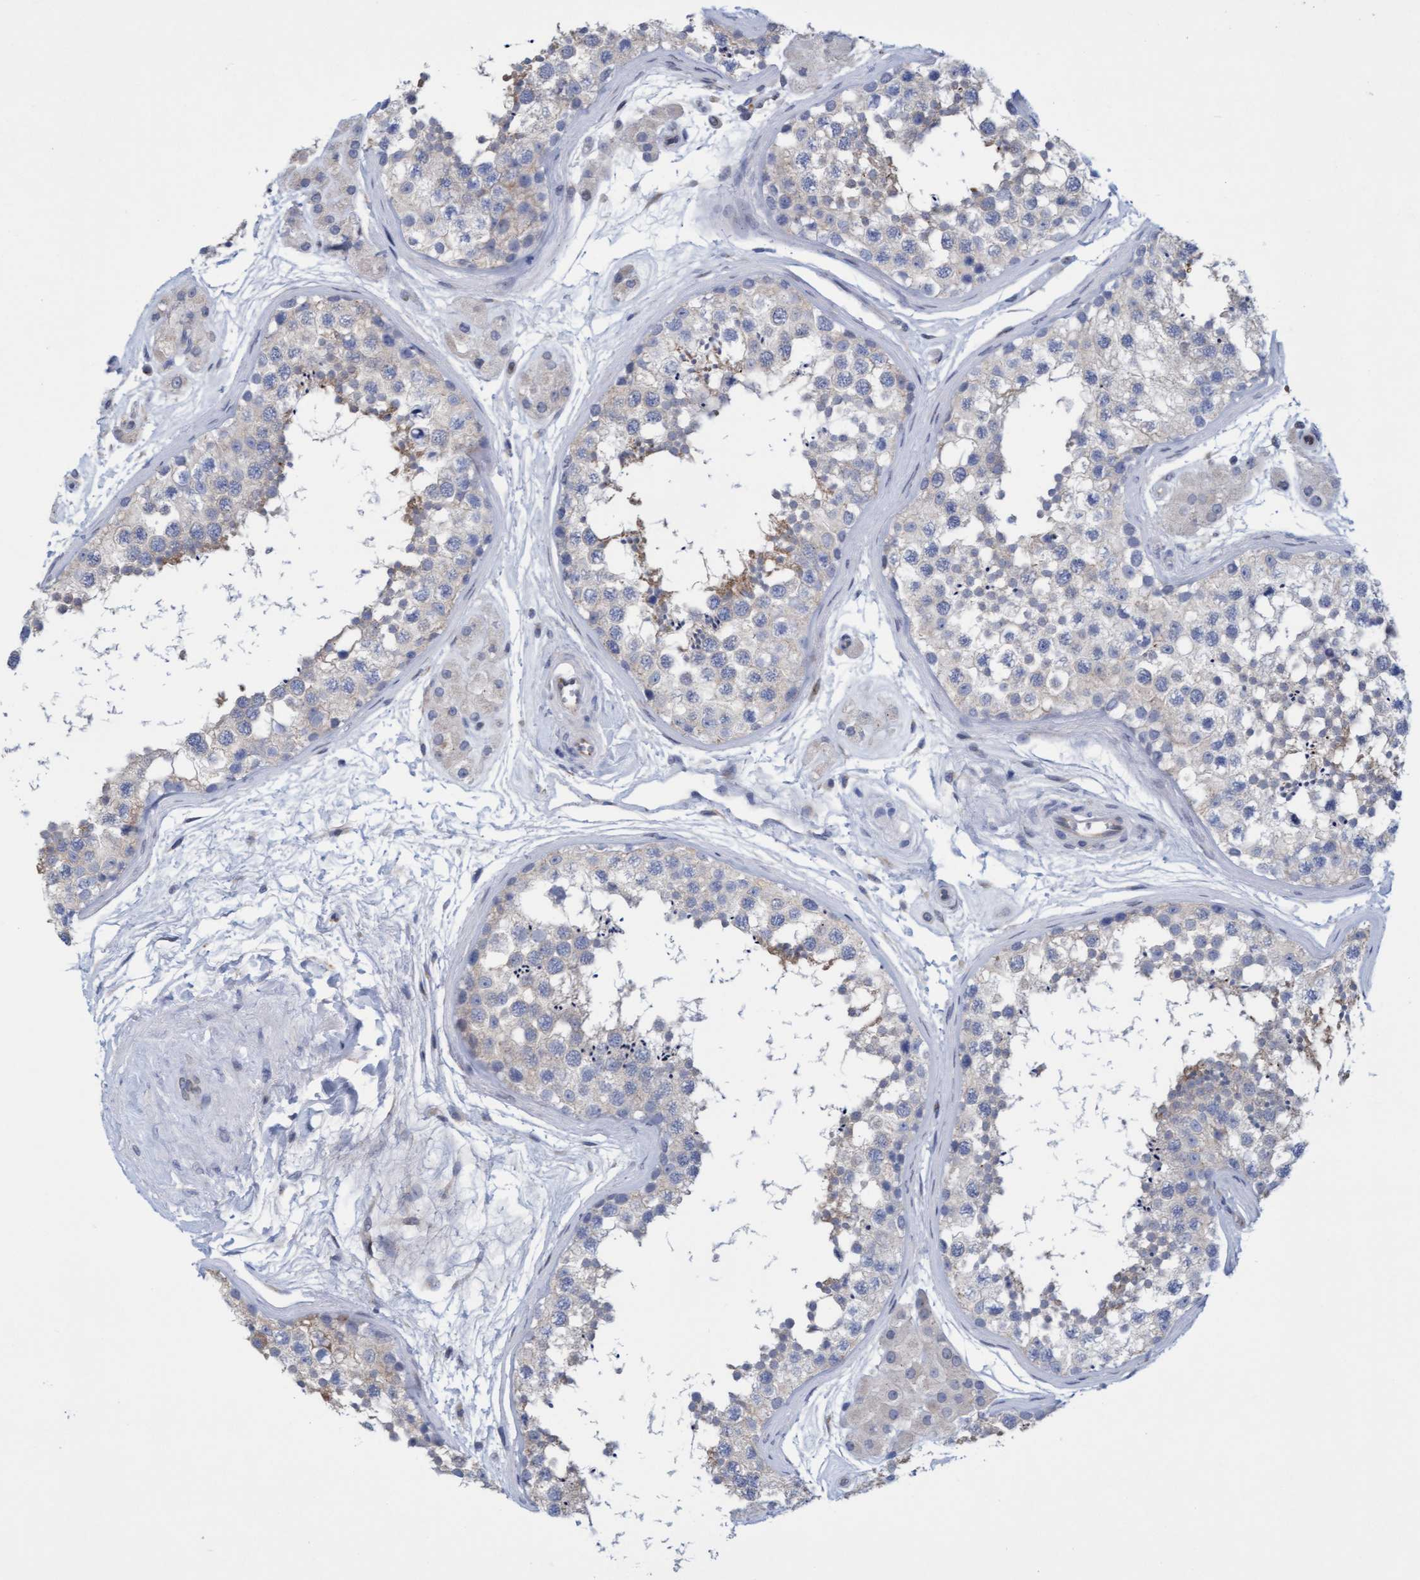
{"staining": {"intensity": "weak", "quantity": "<25%", "location": "cytoplasmic/membranous"}, "tissue": "testis", "cell_type": "Cells in seminiferous ducts", "image_type": "normal", "snomed": [{"axis": "morphology", "description": "Normal tissue, NOS"}, {"axis": "topography", "description": "Testis"}], "caption": "This micrograph is of unremarkable testis stained with IHC to label a protein in brown with the nuclei are counter-stained blue. There is no expression in cells in seminiferous ducts. (Immunohistochemistry (ihc), brightfield microscopy, high magnification).", "gene": "SLC28A3", "patient": {"sex": "male", "age": 56}}